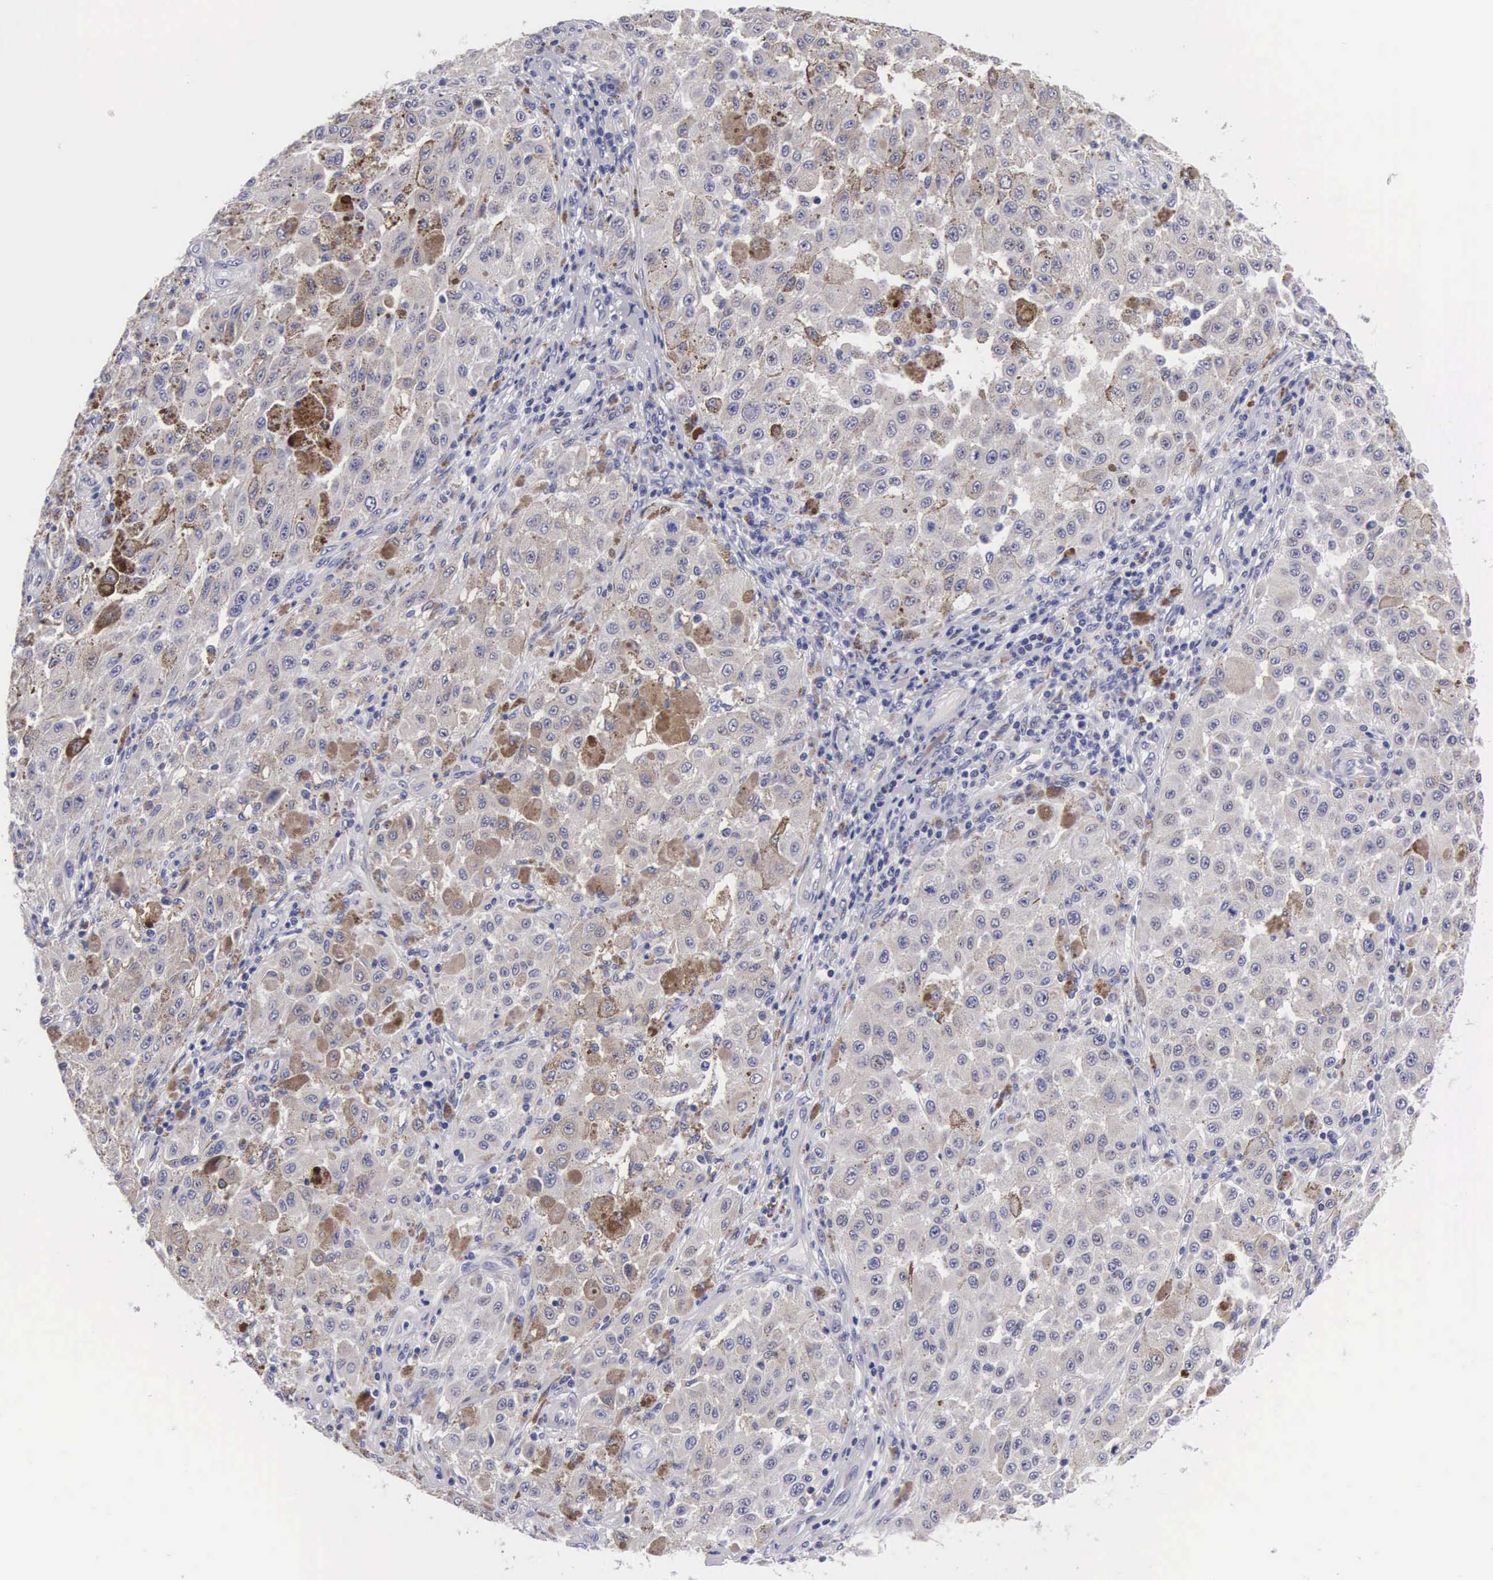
{"staining": {"intensity": "negative", "quantity": "none", "location": "none"}, "tissue": "melanoma", "cell_type": "Tumor cells", "image_type": "cancer", "snomed": [{"axis": "morphology", "description": "Malignant melanoma, NOS"}, {"axis": "topography", "description": "Skin"}], "caption": "Tumor cells show no significant expression in melanoma.", "gene": "SOX11", "patient": {"sex": "female", "age": 64}}